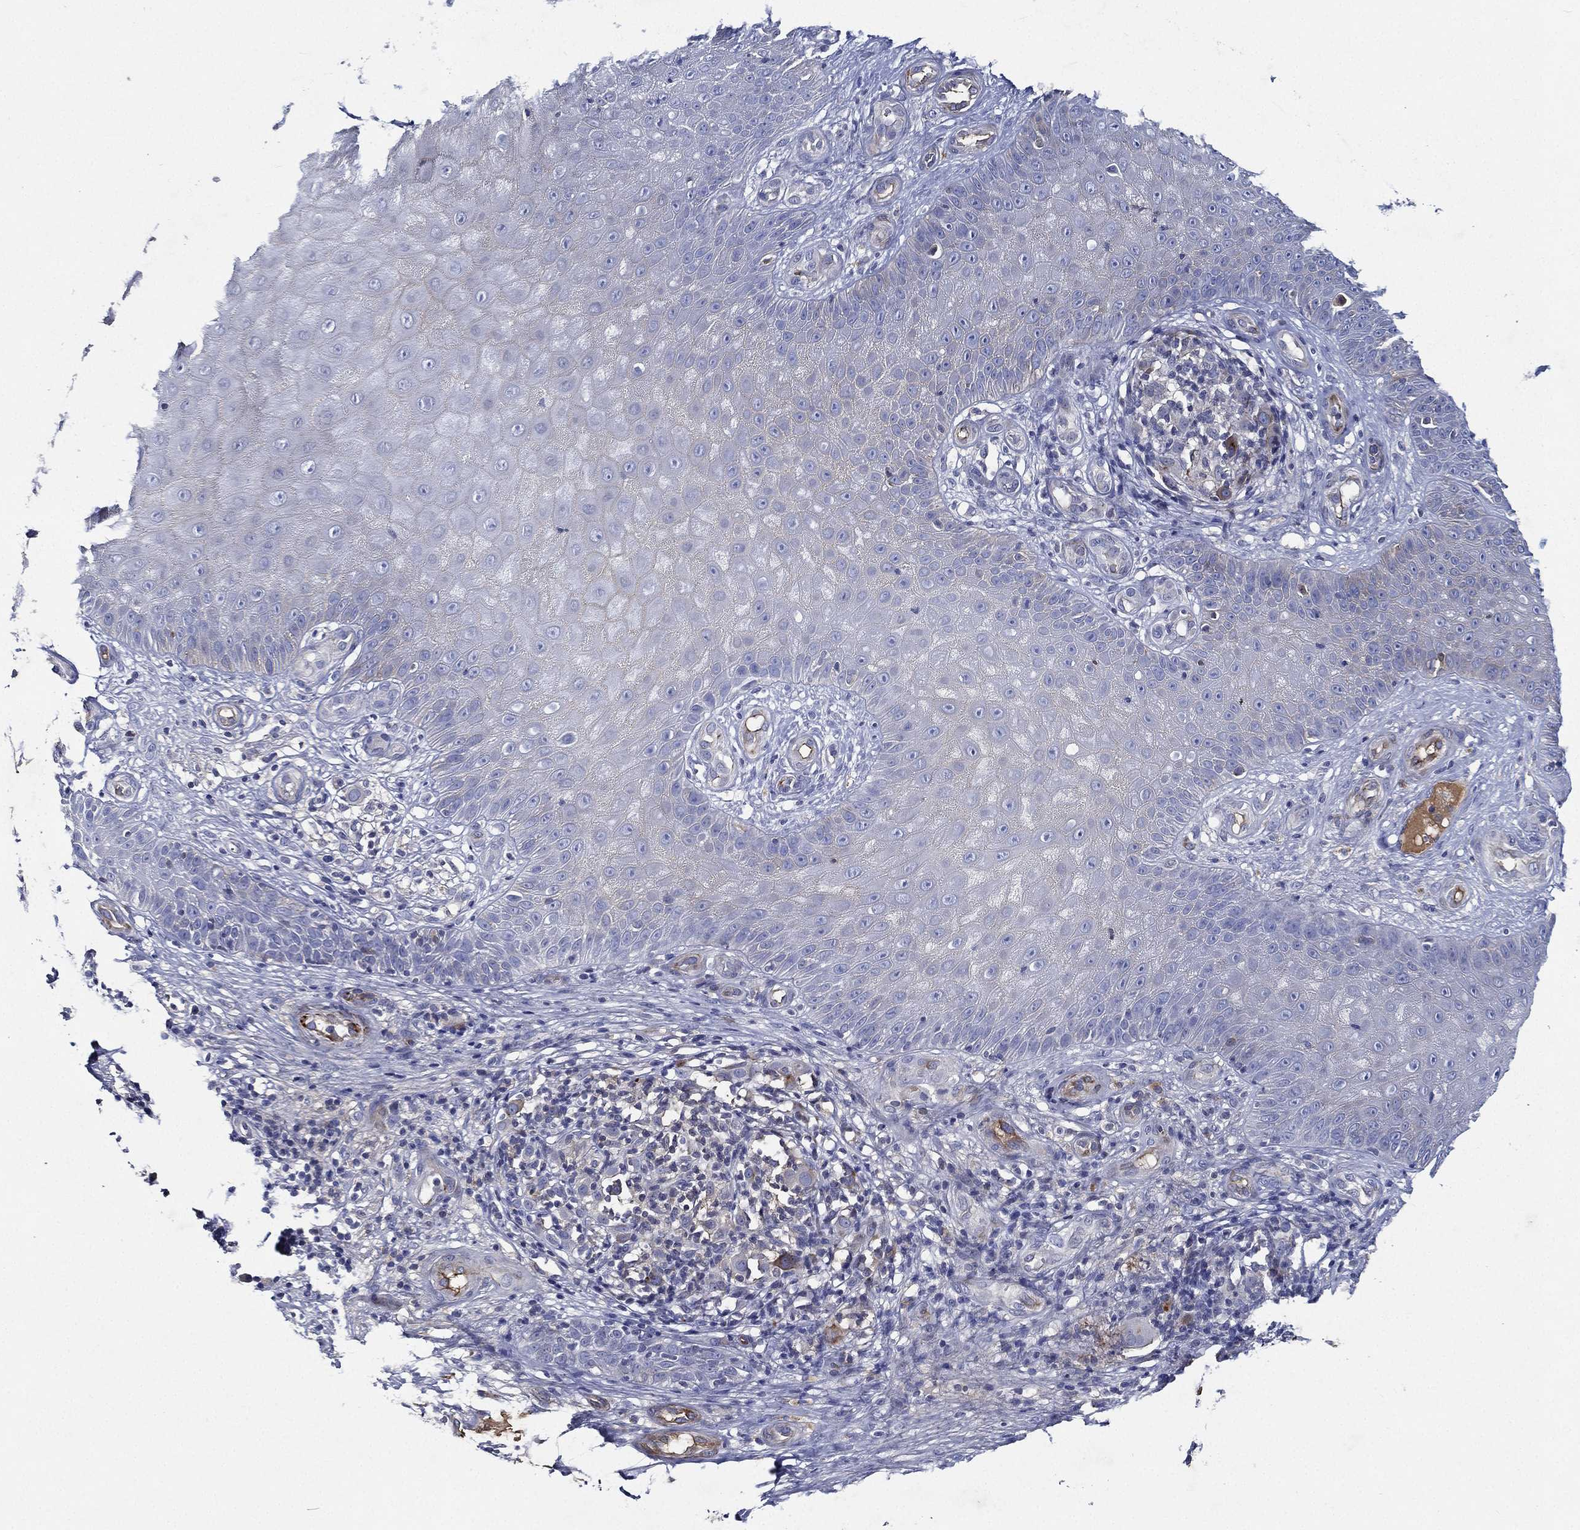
{"staining": {"intensity": "negative", "quantity": "none", "location": "none"}, "tissue": "melanoma", "cell_type": "Tumor cells", "image_type": "cancer", "snomed": [{"axis": "morphology", "description": "Malignant melanoma, NOS"}, {"axis": "topography", "description": "Skin"}], "caption": "Immunohistochemical staining of melanoma demonstrates no significant staining in tumor cells.", "gene": "TMPRSS11D", "patient": {"sex": "female", "age": 87}}